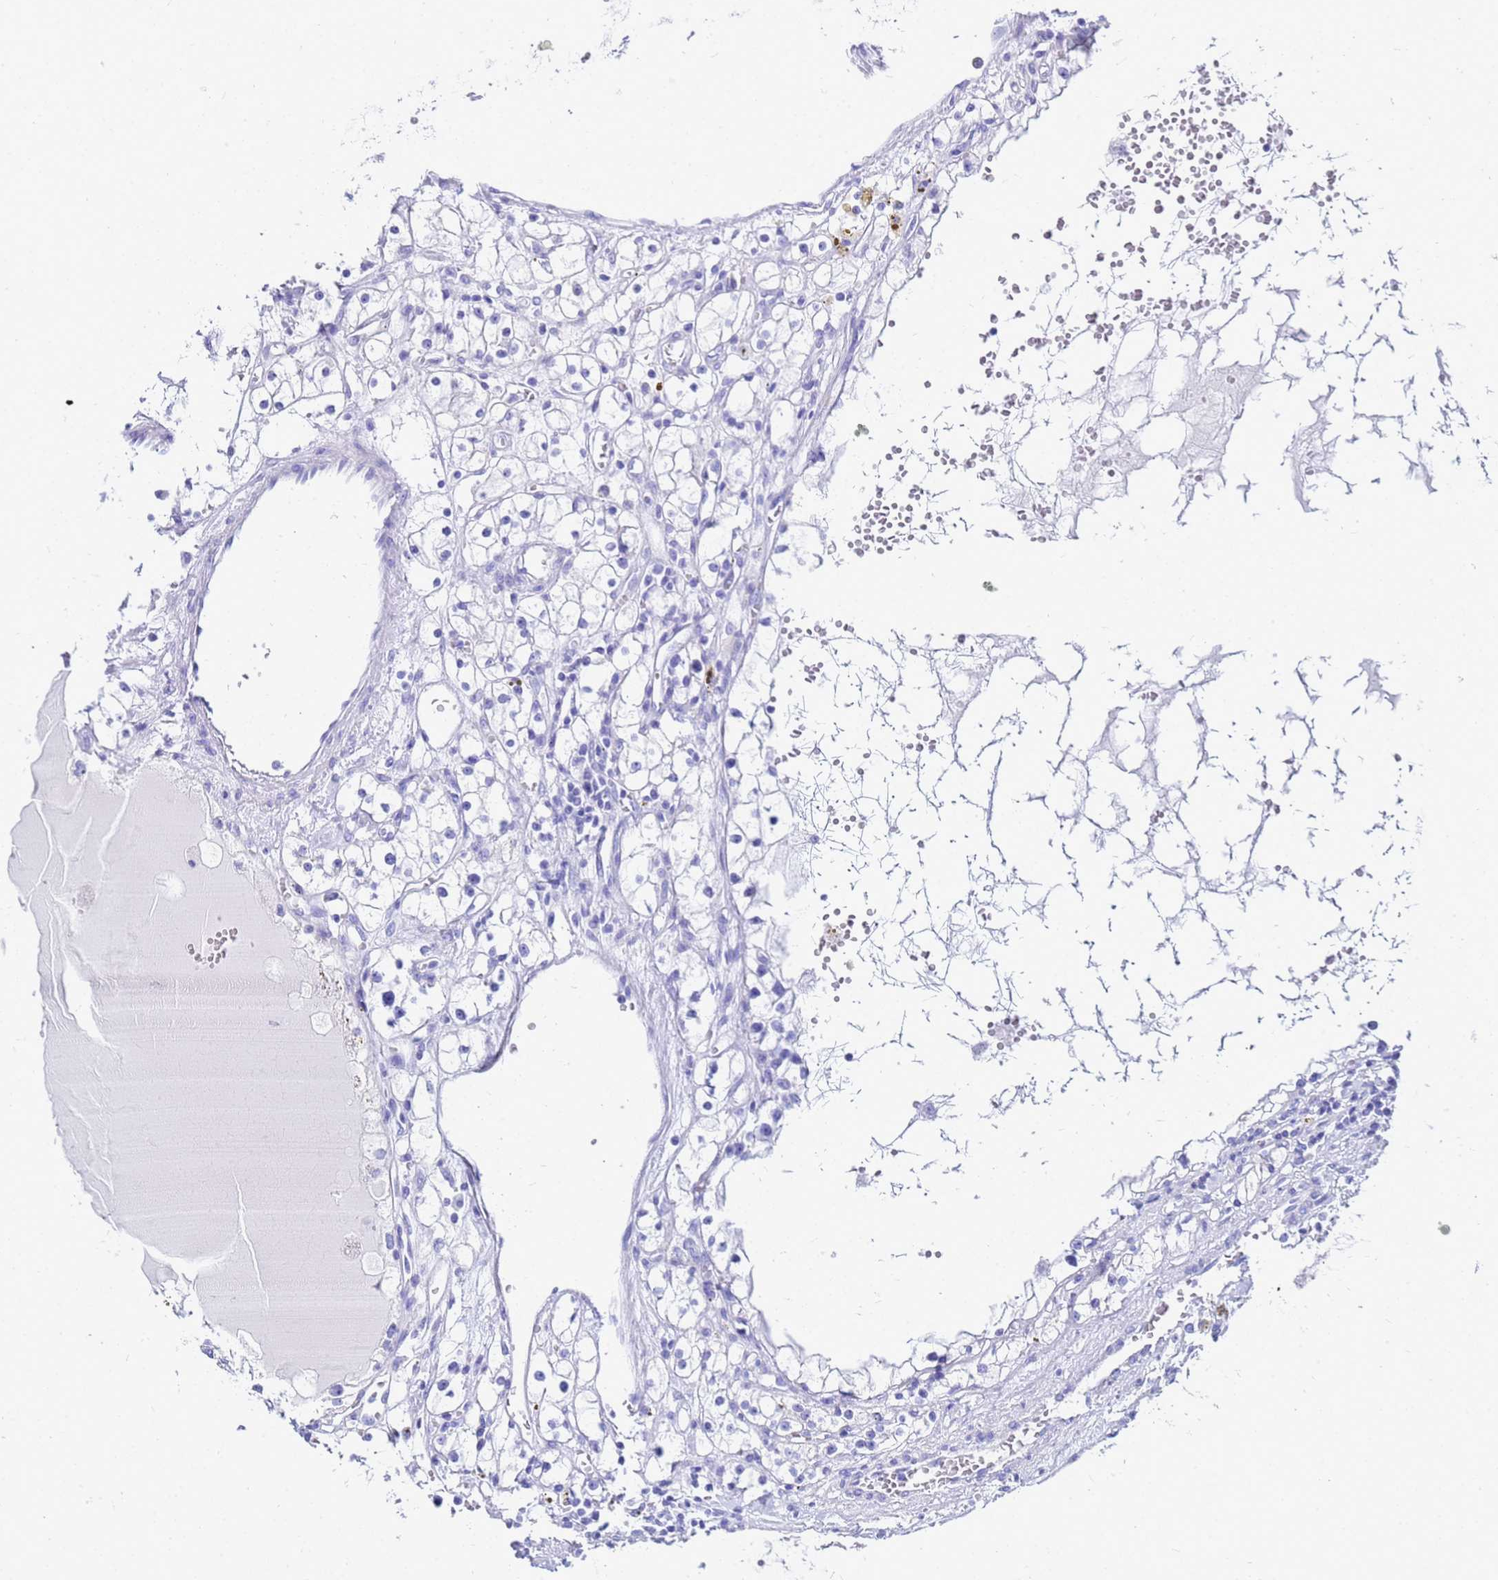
{"staining": {"intensity": "negative", "quantity": "none", "location": "none"}, "tissue": "renal cancer", "cell_type": "Tumor cells", "image_type": "cancer", "snomed": [{"axis": "morphology", "description": "Adenocarcinoma, NOS"}, {"axis": "topography", "description": "Kidney"}], "caption": "Human adenocarcinoma (renal) stained for a protein using IHC displays no expression in tumor cells.", "gene": "CKB", "patient": {"sex": "male", "age": 56}}